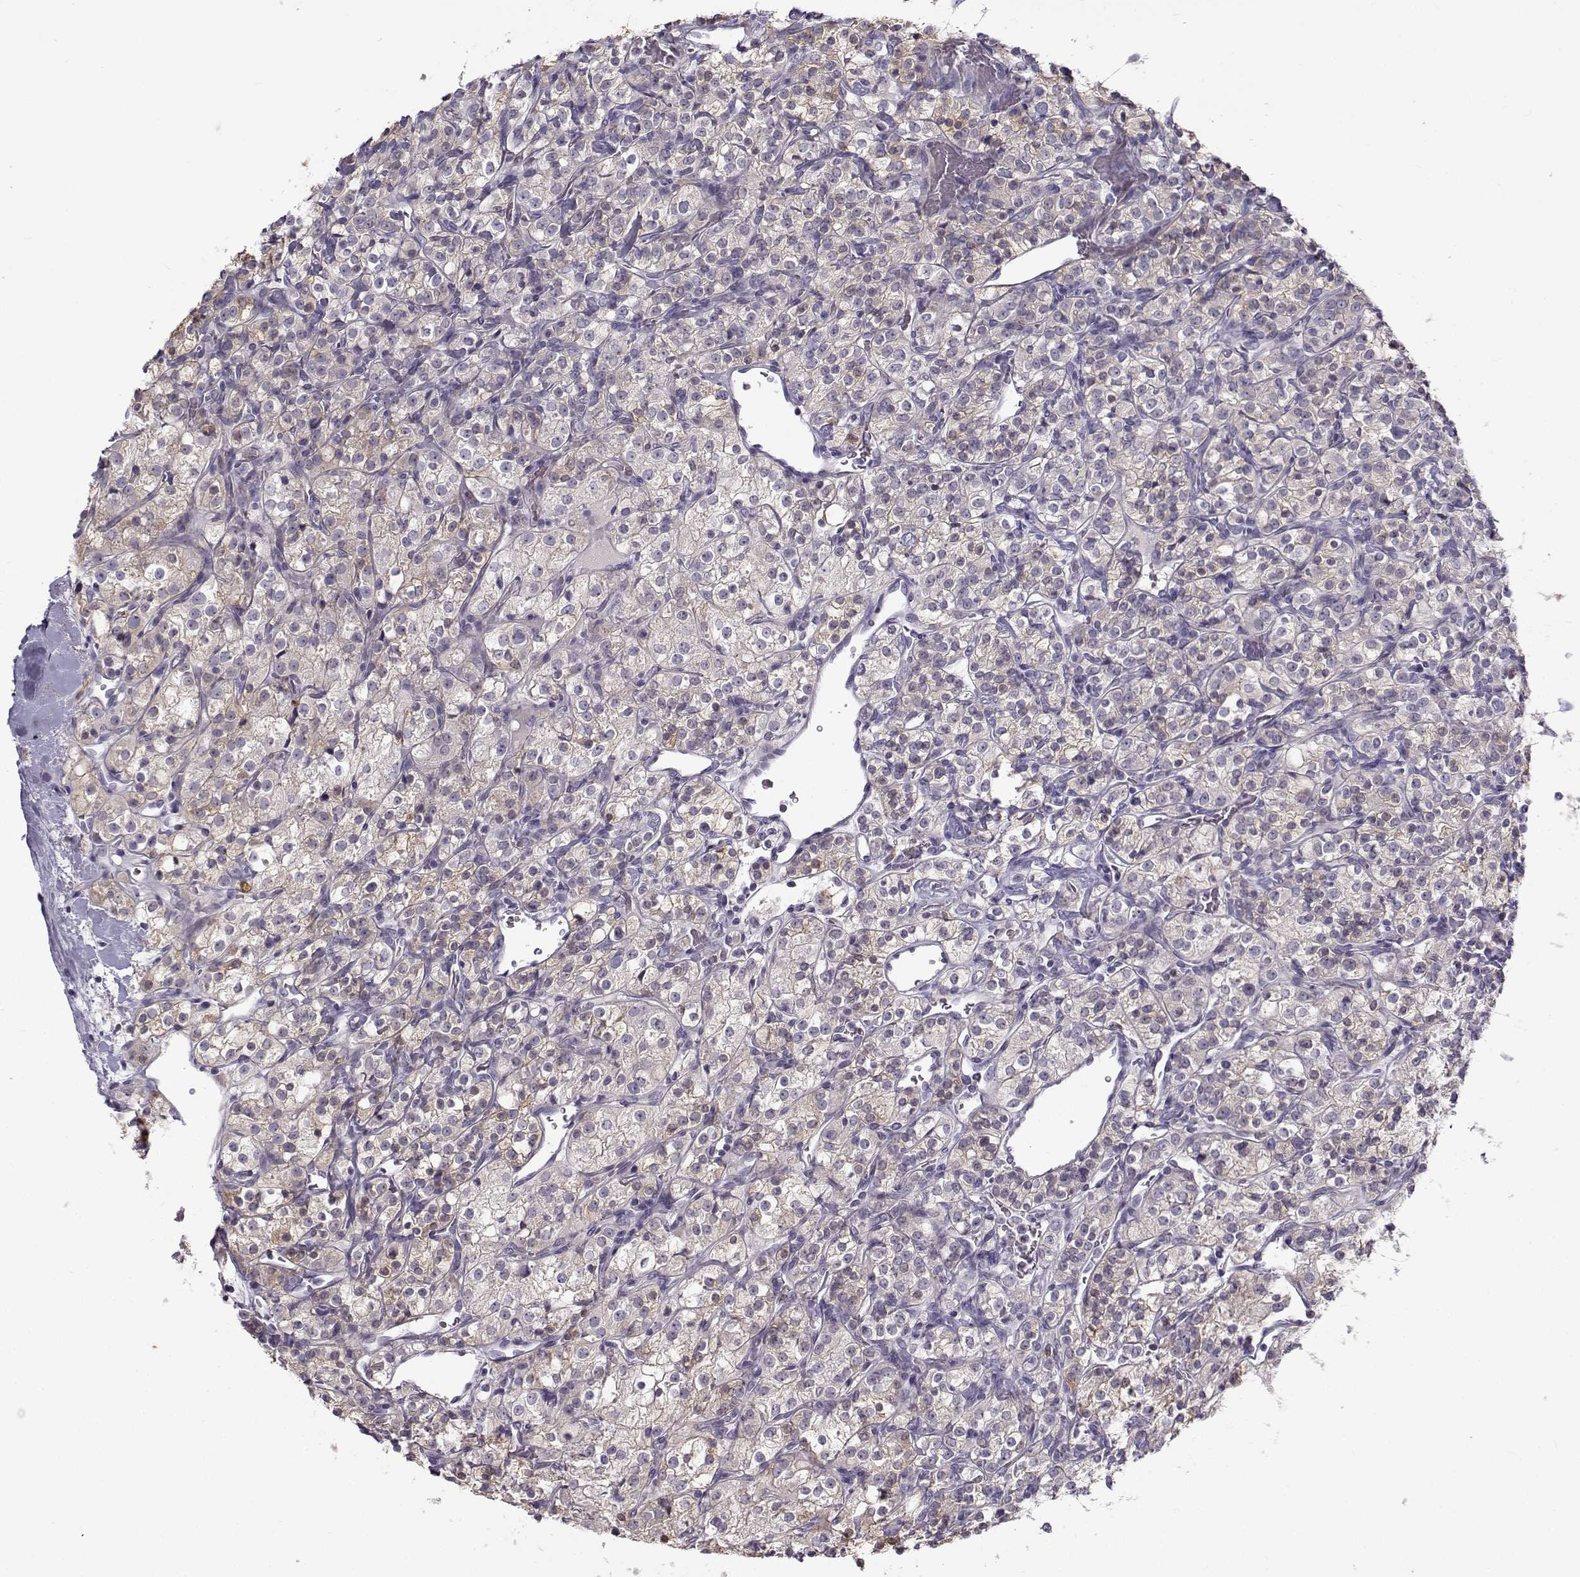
{"staining": {"intensity": "weak", "quantity": ">75%", "location": "cytoplasmic/membranous"}, "tissue": "renal cancer", "cell_type": "Tumor cells", "image_type": "cancer", "snomed": [{"axis": "morphology", "description": "Adenocarcinoma, NOS"}, {"axis": "topography", "description": "Kidney"}], "caption": "Immunohistochemistry (IHC) image of neoplastic tissue: adenocarcinoma (renal) stained using immunohistochemistry (IHC) reveals low levels of weak protein expression localized specifically in the cytoplasmic/membranous of tumor cells, appearing as a cytoplasmic/membranous brown color.", "gene": "UCP3", "patient": {"sex": "male", "age": 77}}